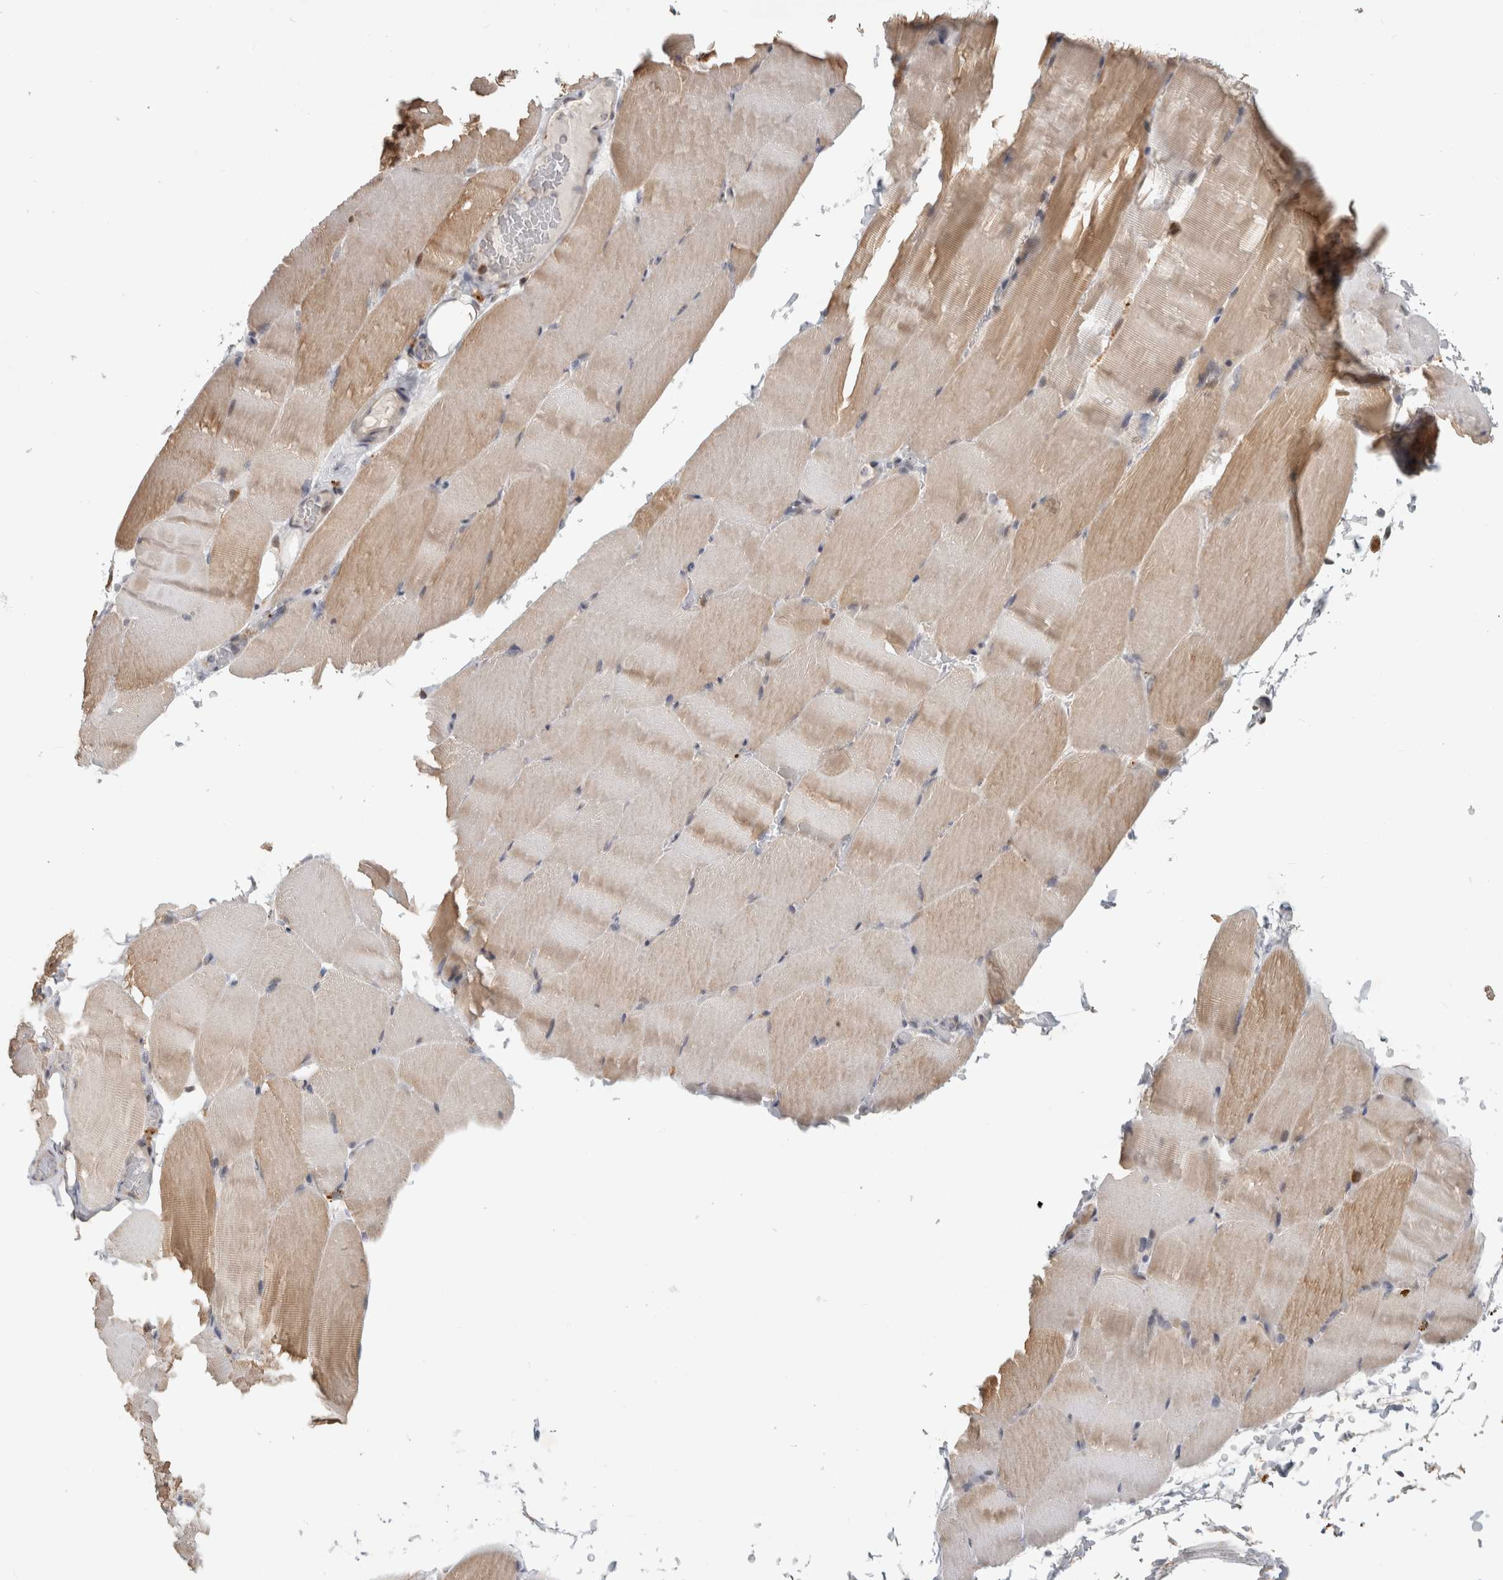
{"staining": {"intensity": "weak", "quantity": ">75%", "location": "cytoplasmic/membranous"}, "tissue": "skeletal muscle", "cell_type": "Myocytes", "image_type": "normal", "snomed": [{"axis": "morphology", "description": "Normal tissue, NOS"}, {"axis": "topography", "description": "Skeletal muscle"}, {"axis": "topography", "description": "Parathyroid gland"}], "caption": "Brown immunohistochemical staining in benign skeletal muscle displays weak cytoplasmic/membranous staining in about >75% of myocytes. The staining was performed using DAB to visualize the protein expression in brown, while the nuclei were stained in blue with hematoxylin (Magnification: 20x).", "gene": "NAB2", "patient": {"sex": "female", "age": 37}}